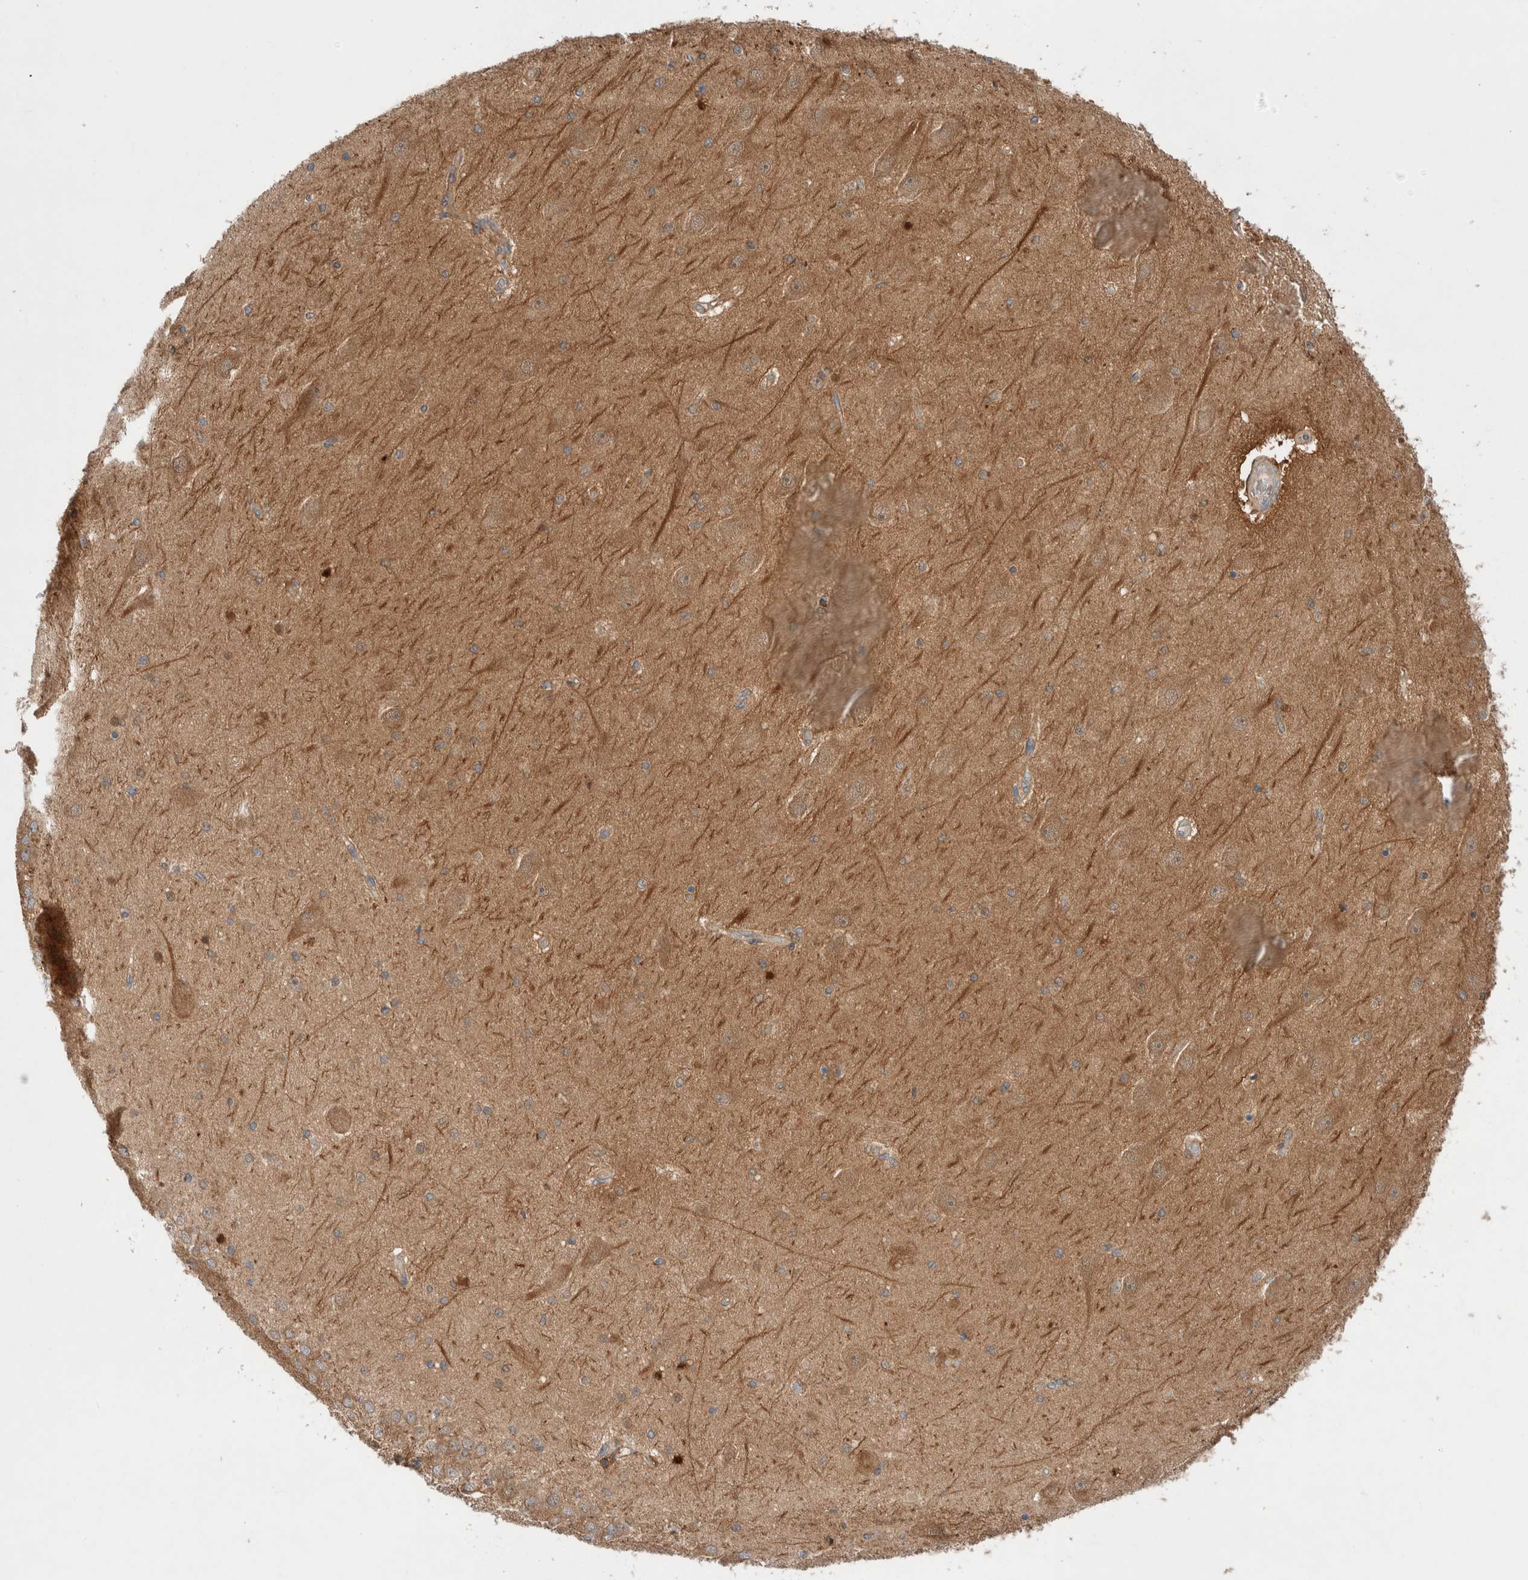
{"staining": {"intensity": "moderate", "quantity": ">75%", "location": "cytoplasmic/membranous"}, "tissue": "hippocampus", "cell_type": "Glial cells", "image_type": "normal", "snomed": [{"axis": "morphology", "description": "Normal tissue, NOS"}, {"axis": "topography", "description": "Hippocampus"}], "caption": "Glial cells demonstrate moderate cytoplasmic/membranous staining in approximately >75% of cells in normal hippocampus. Nuclei are stained in blue.", "gene": "KLHL14", "patient": {"sex": "female", "age": 54}}